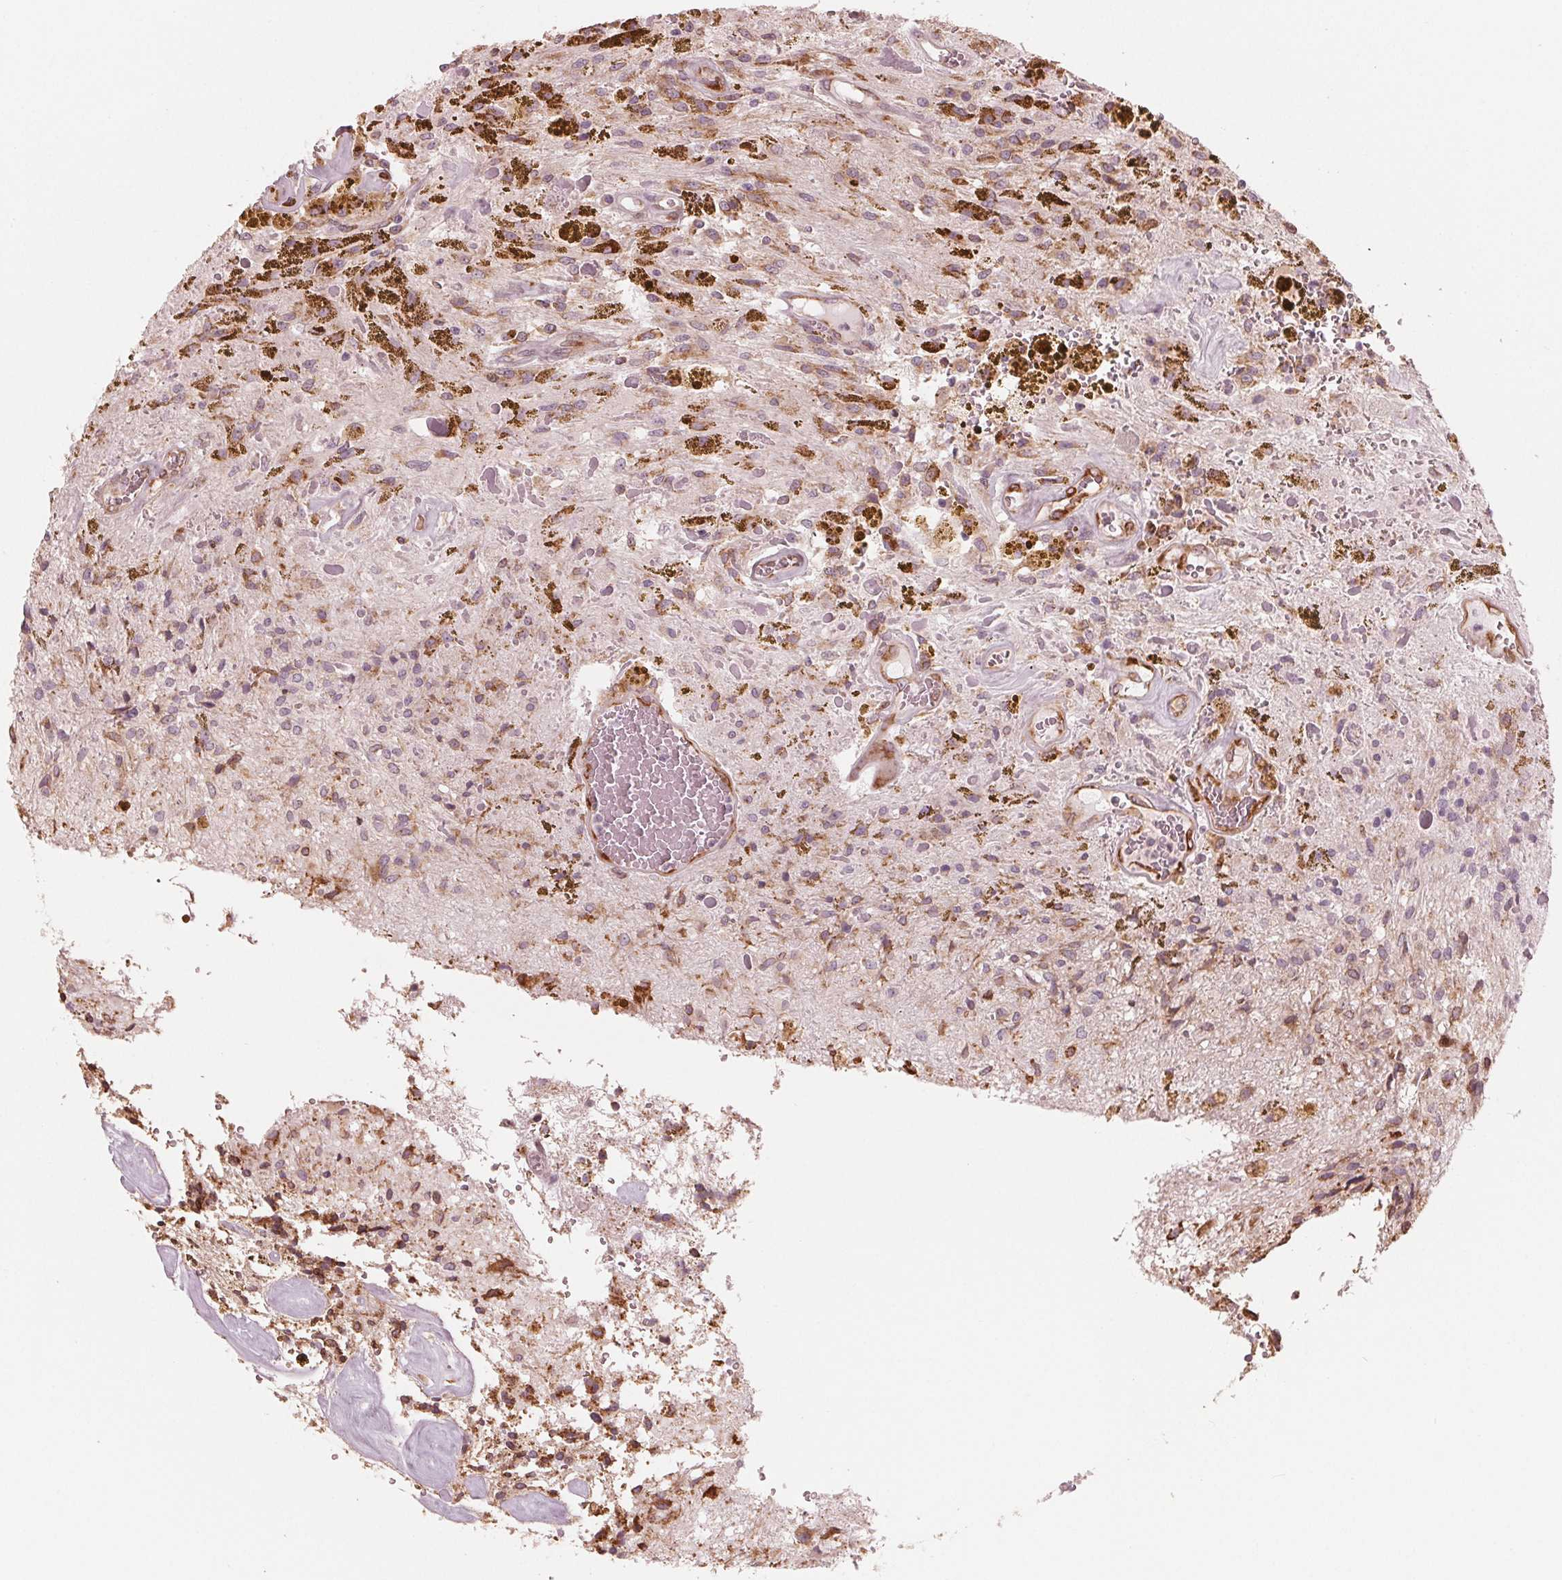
{"staining": {"intensity": "moderate", "quantity": ">75%", "location": "cytoplasmic/membranous"}, "tissue": "glioma", "cell_type": "Tumor cells", "image_type": "cancer", "snomed": [{"axis": "morphology", "description": "Glioma, malignant, Low grade"}, {"axis": "topography", "description": "Cerebellum"}], "caption": "Immunohistochemical staining of glioma displays medium levels of moderate cytoplasmic/membranous staining in approximately >75% of tumor cells.", "gene": "IKBIP", "patient": {"sex": "female", "age": 14}}